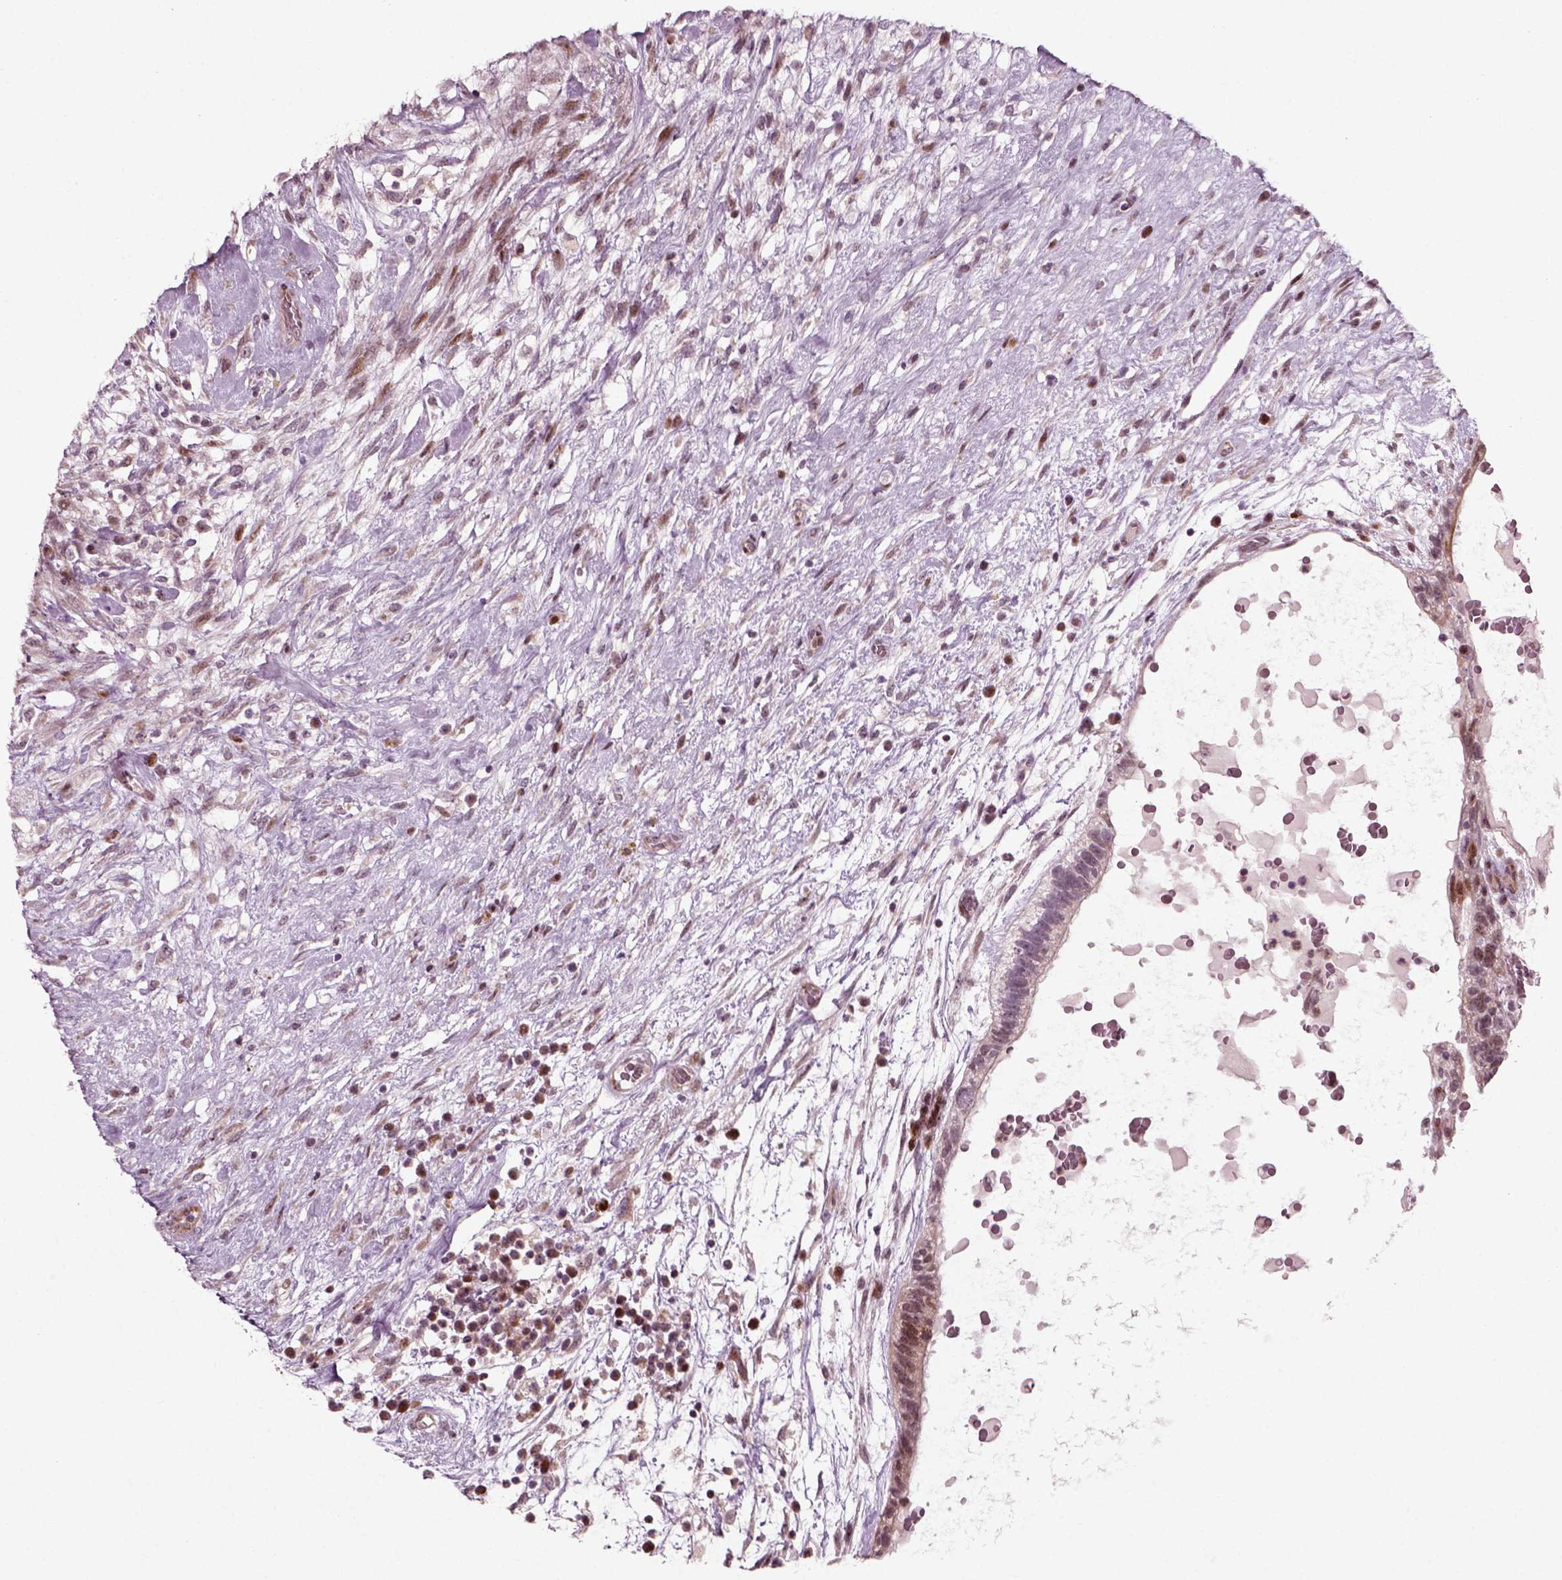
{"staining": {"intensity": "negative", "quantity": "none", "location": "none"}, "tissue": "testis cancer", "cell_type": "Tumor cells", "image_type": "cancer", "snomed": [{"axis": "morphology", "description": "Normal tissue, NOS"}, {"axis": "morphology", "description": "Carcinoma, Embryonal, NOS"}, {"axis": "topography", "description": "Testis"}], "caption": "The immunohistochemistry (IHC) photomicrograph has no significant expression in tumor cells of testis cancer tissue.", "gene": "CDC14A", "patient": {"sex": "male", "age": 32}}